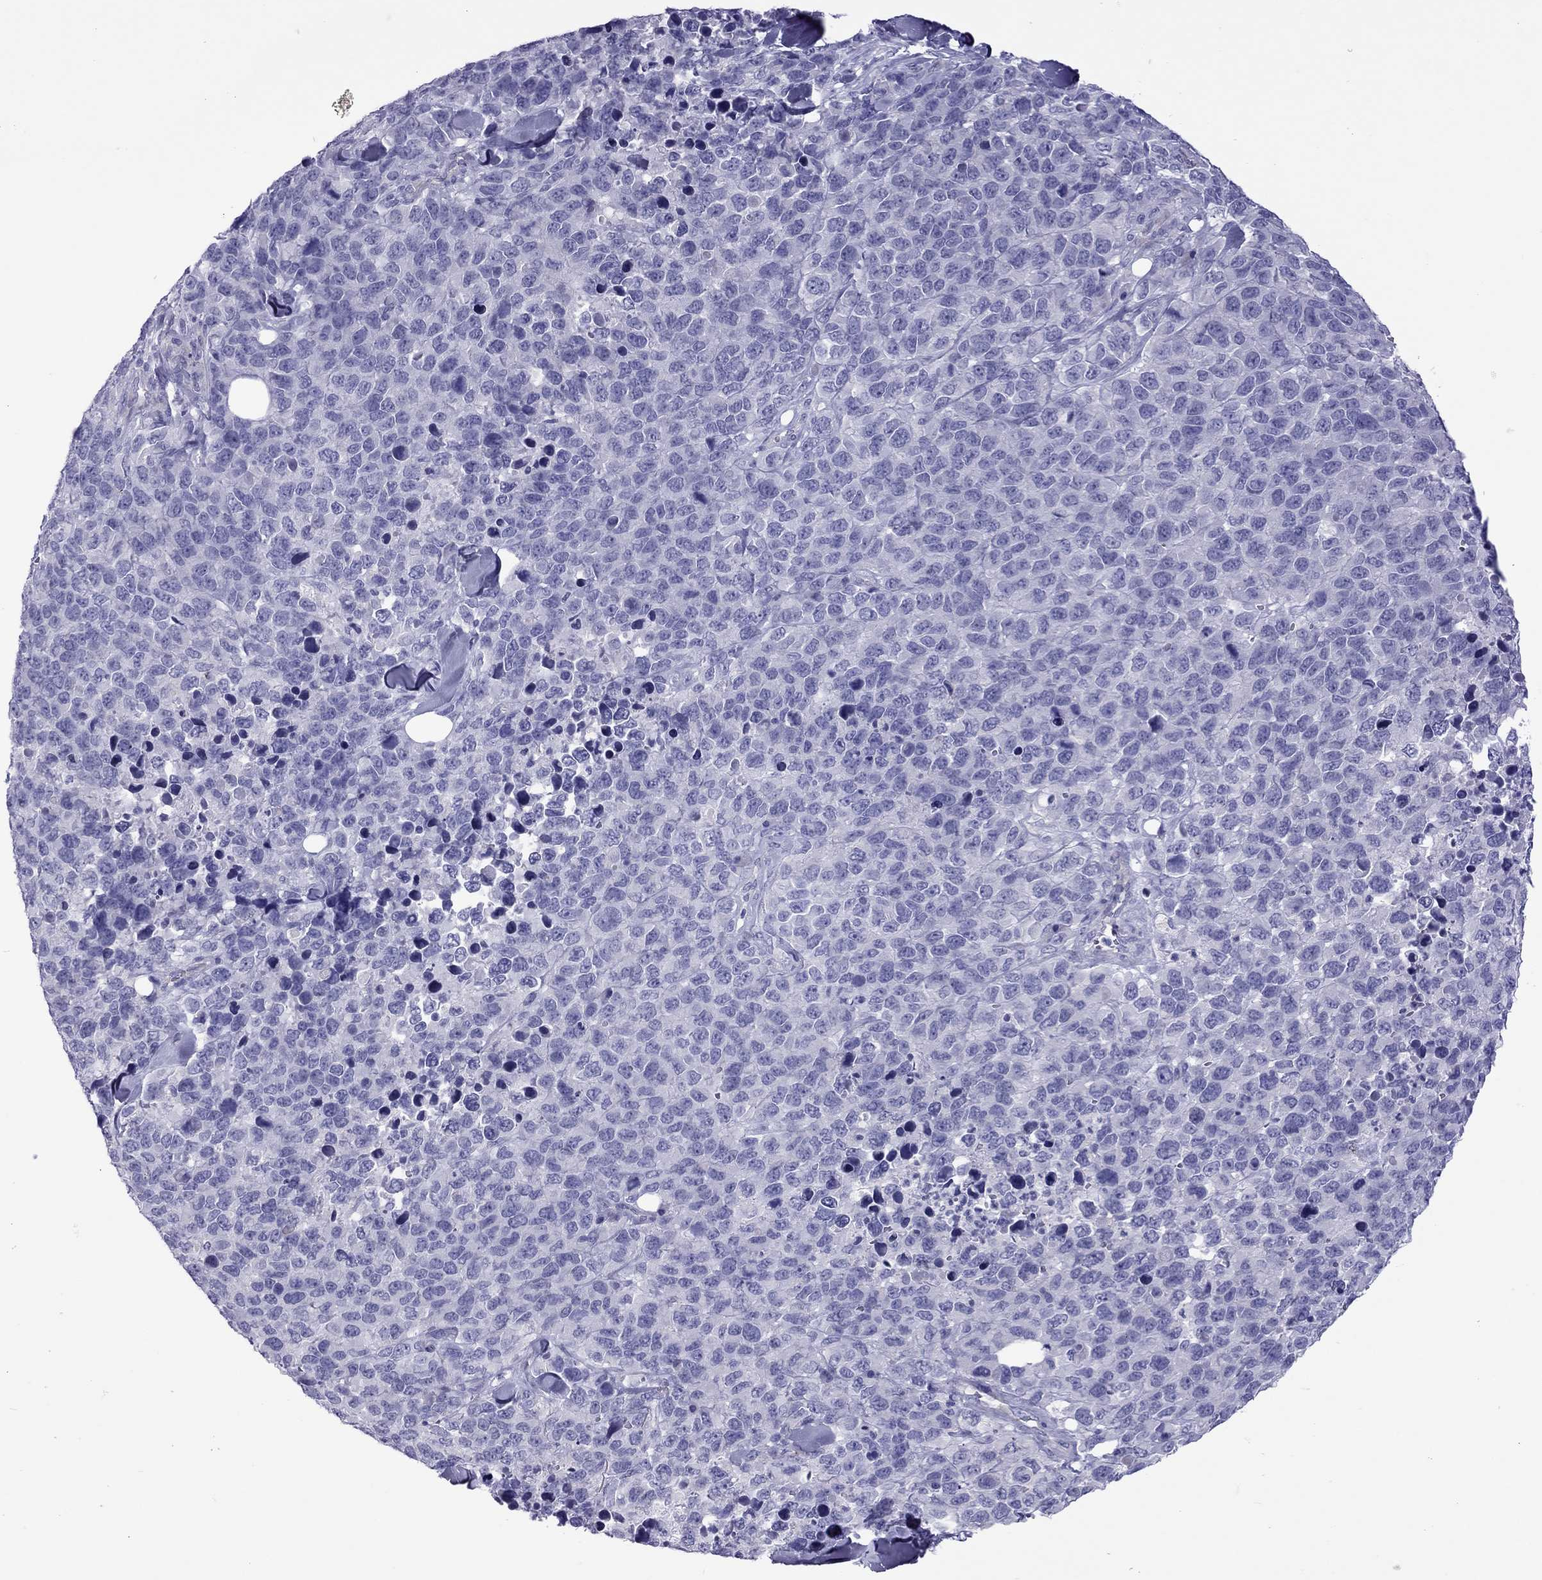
{"staining": {"intensity": "negative", "quantity": "none", "location": "none"}, "tissue": "melanoma", "cell_type": "Tumor cells", "image_type": "cancer", "snomed": [{"axis": "morphology", "description": "Malignant melanoma, Metastatic site"}, {"axis": "topography", "description": "Skin"}], "caption": "Immunohistochemistry of human malignant melanoma (metastatic site) exhibits no expression in tumor cells. (IHC, brightfield microscopy, high magnification).", "gene": "MYL11", "patient": {"sex": "male", "age": 84}}